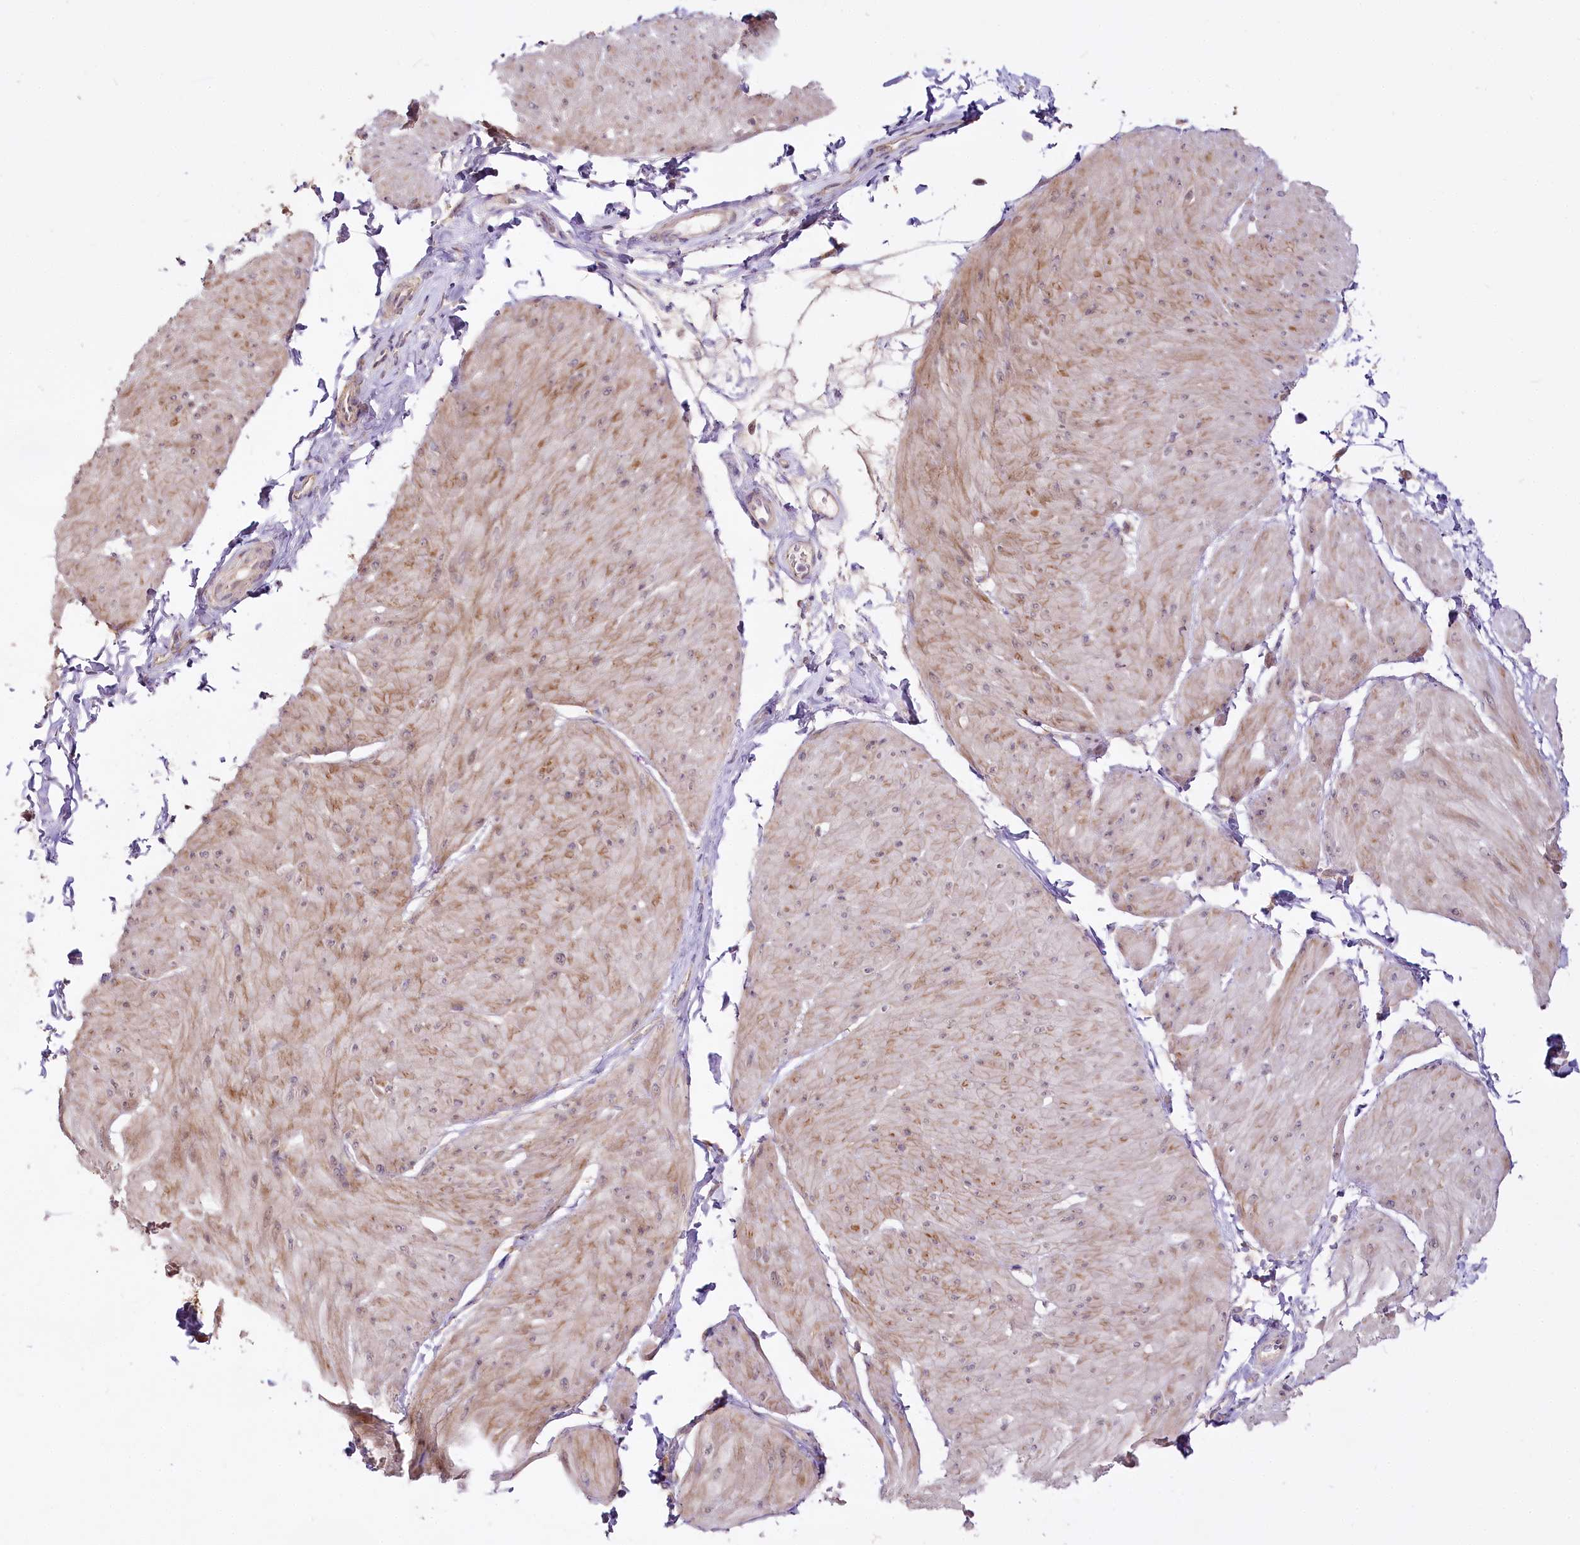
{"staining": {"intensity": "weak", "quantity": "25%-75%", "location": "cytoplasmic/membranous"}, "tissue": "smooth muscle", "cell_type": "Smooth muscle cells", "image_type": "normal", "snomed": [{"axis": "morphology", "description": "Urothelial carcinoma, High grade"}, {"axis": "topography", "description": "Urinary bladder"}], "caption": "IHC micrograph of unremarkable smooth muscle stained for a protein (brown), which exhibits low levels of weak cytoplasmic/membranous staining in about 25%-75% of smooth muscle cells.", "gene": "ZNF226", "patient": {"sex": "male", "age": 46}}